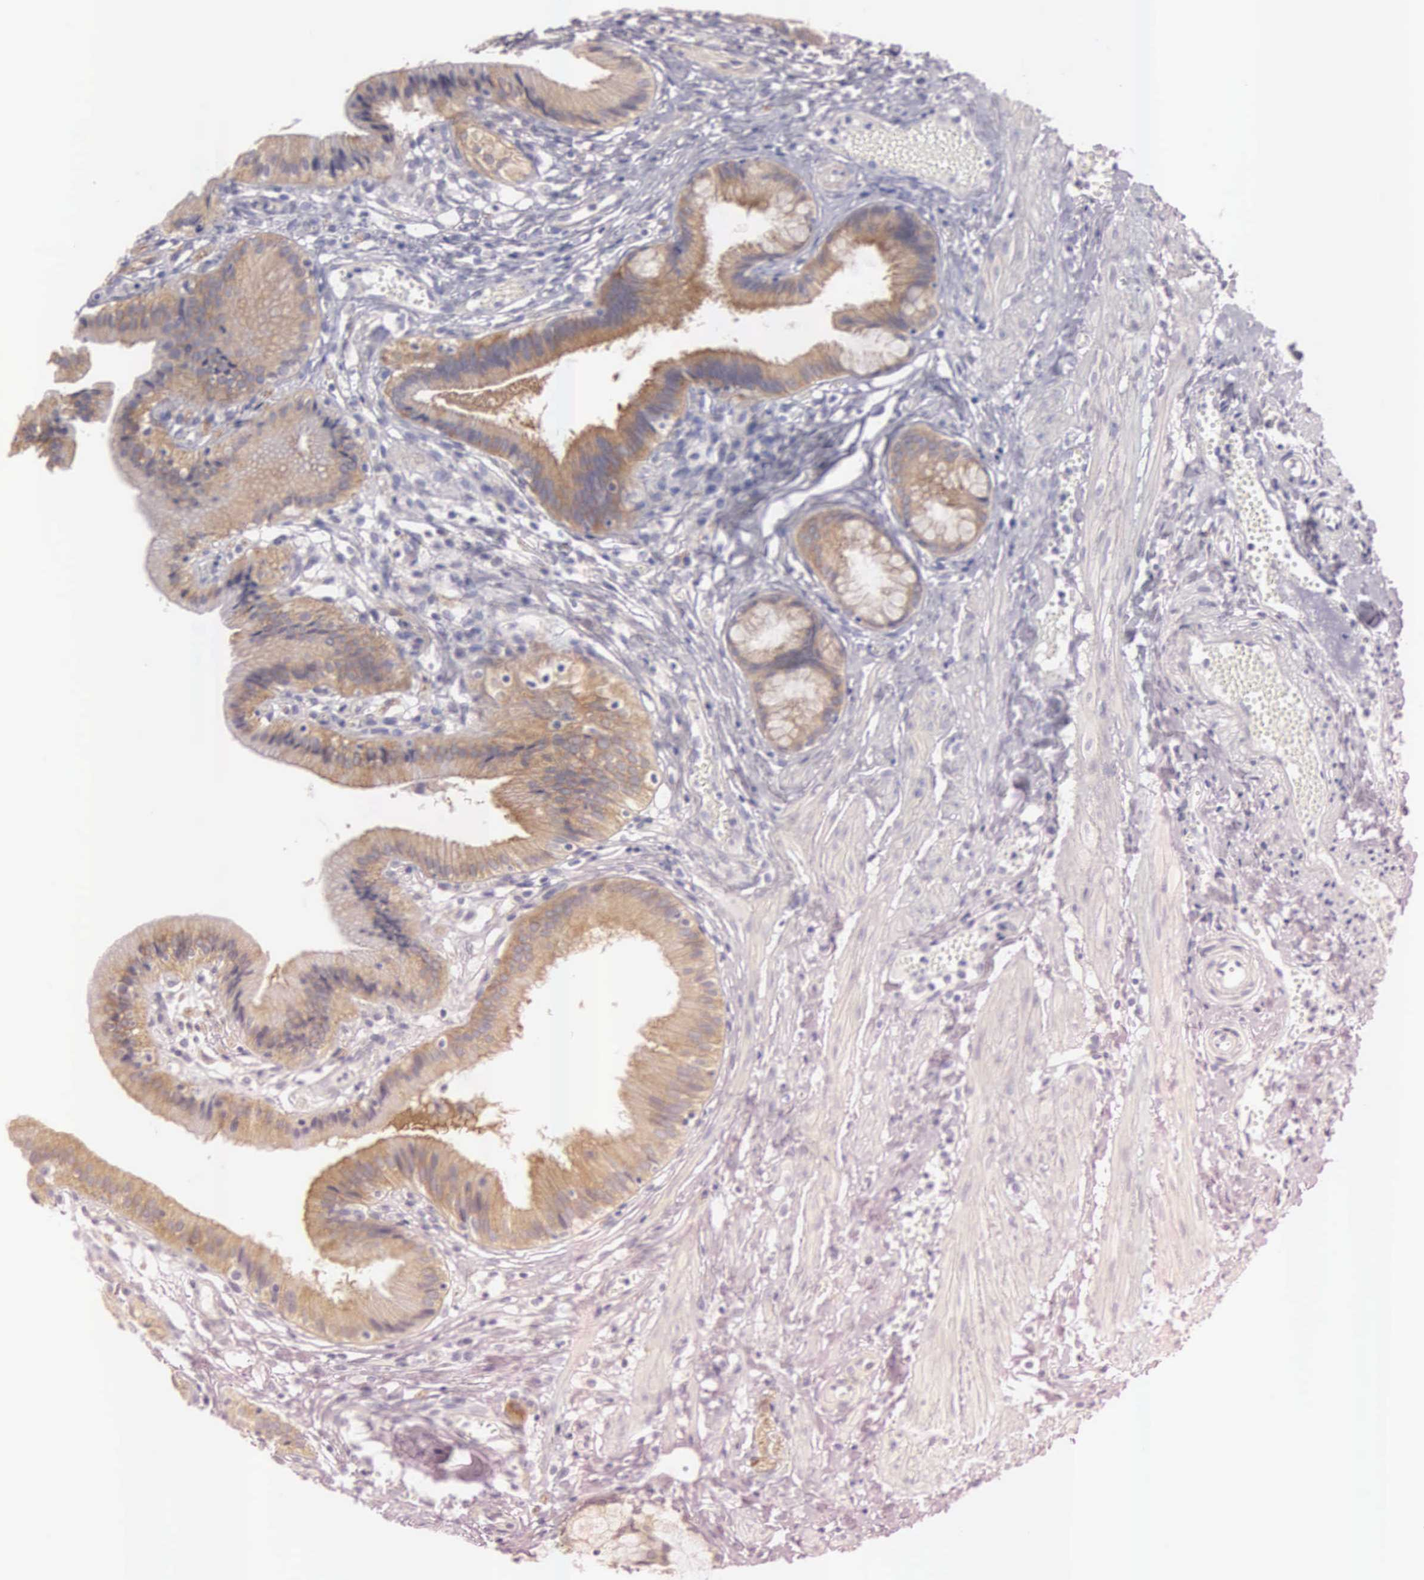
{"staining": {"intensity": "moderate", "quantity": ">75%", "location": "cytoplasmic/membranous"}, "tissue": "gallbladder", "cell_type": "Glandular cells", "image_type": "normal", "snomed": [{"axis": "morphology", "description": "Normal tissue, NOS"}, {"axis": "topography", "description": "Gallbladder"}], "caption": "High-power microscopy captured an IHC micrograph of benign gallbladder, revealing moderate cytoplasmic/membranous staining in approximately >75% of glandular cells.", "gene": "CEP170B", "patient": {"sex": "male", "age": 28}}